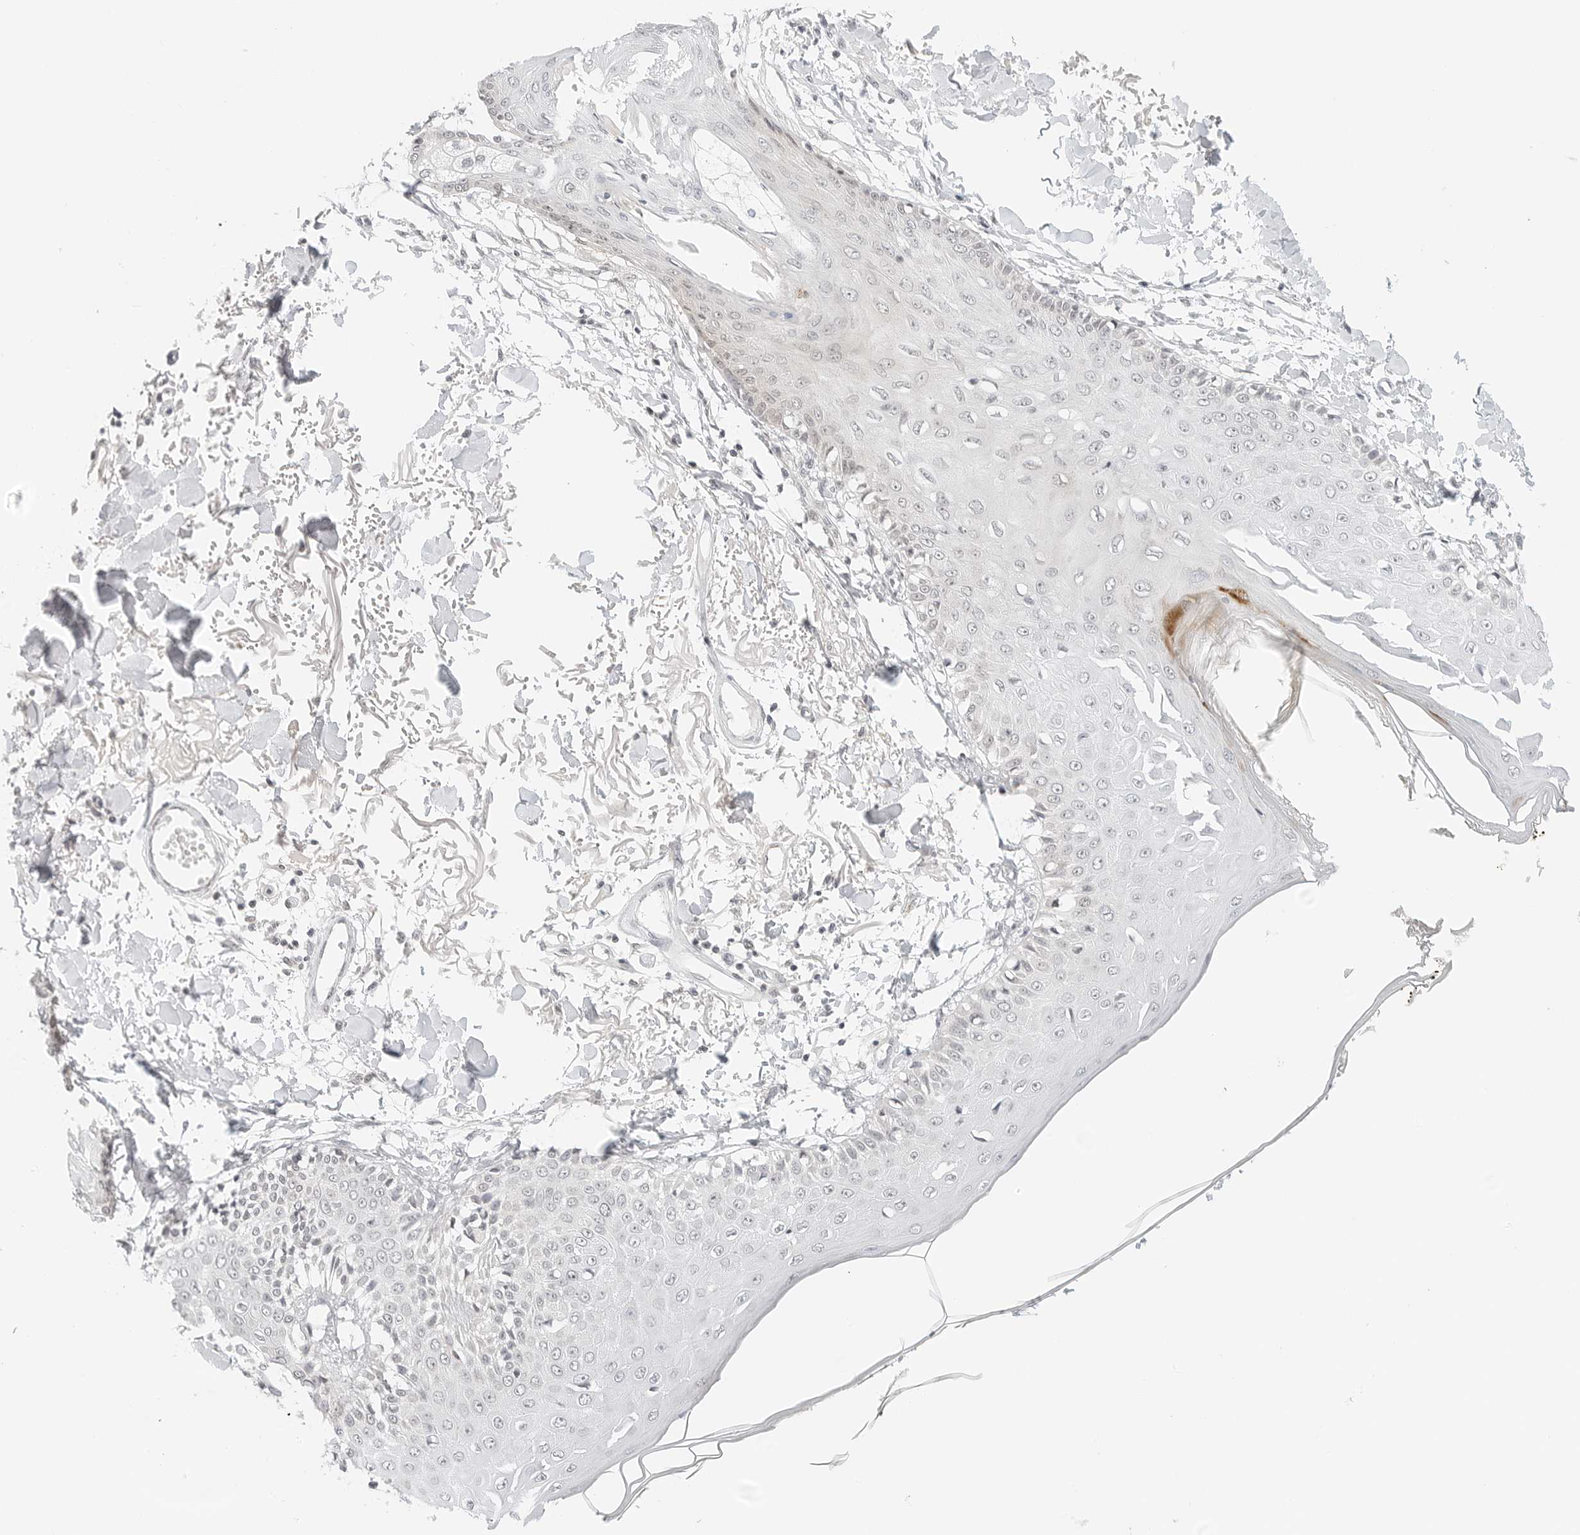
{"staining": {"intensity": "negative", "quantity": "none", "location": "none"}, "tissue": "skin", "cell_type": "Fibroblasts", "image_type": "normal", "snomed": [{"axis": "morphology", "description": "Normal tissue, NOS"}, {"axis": "morphology", "description": "Squamous cell carcinoma, NOS"}, {"axis": "topography", "description": "Skin"}, {"axis": "topography", "description": "Peripheral nerve tissue"}], "caption": "Immunohistochemistry (IHC) image of benign skin: skin stained with DAB (3,3'-diaminobenzidine) demonstrates no significant protein staining in fibroblasts. (Immunohistochemistry, brightfield microscopy, high magnification).", "gene": "NEO1", "patient": {"sex": "male", "age": 83}}